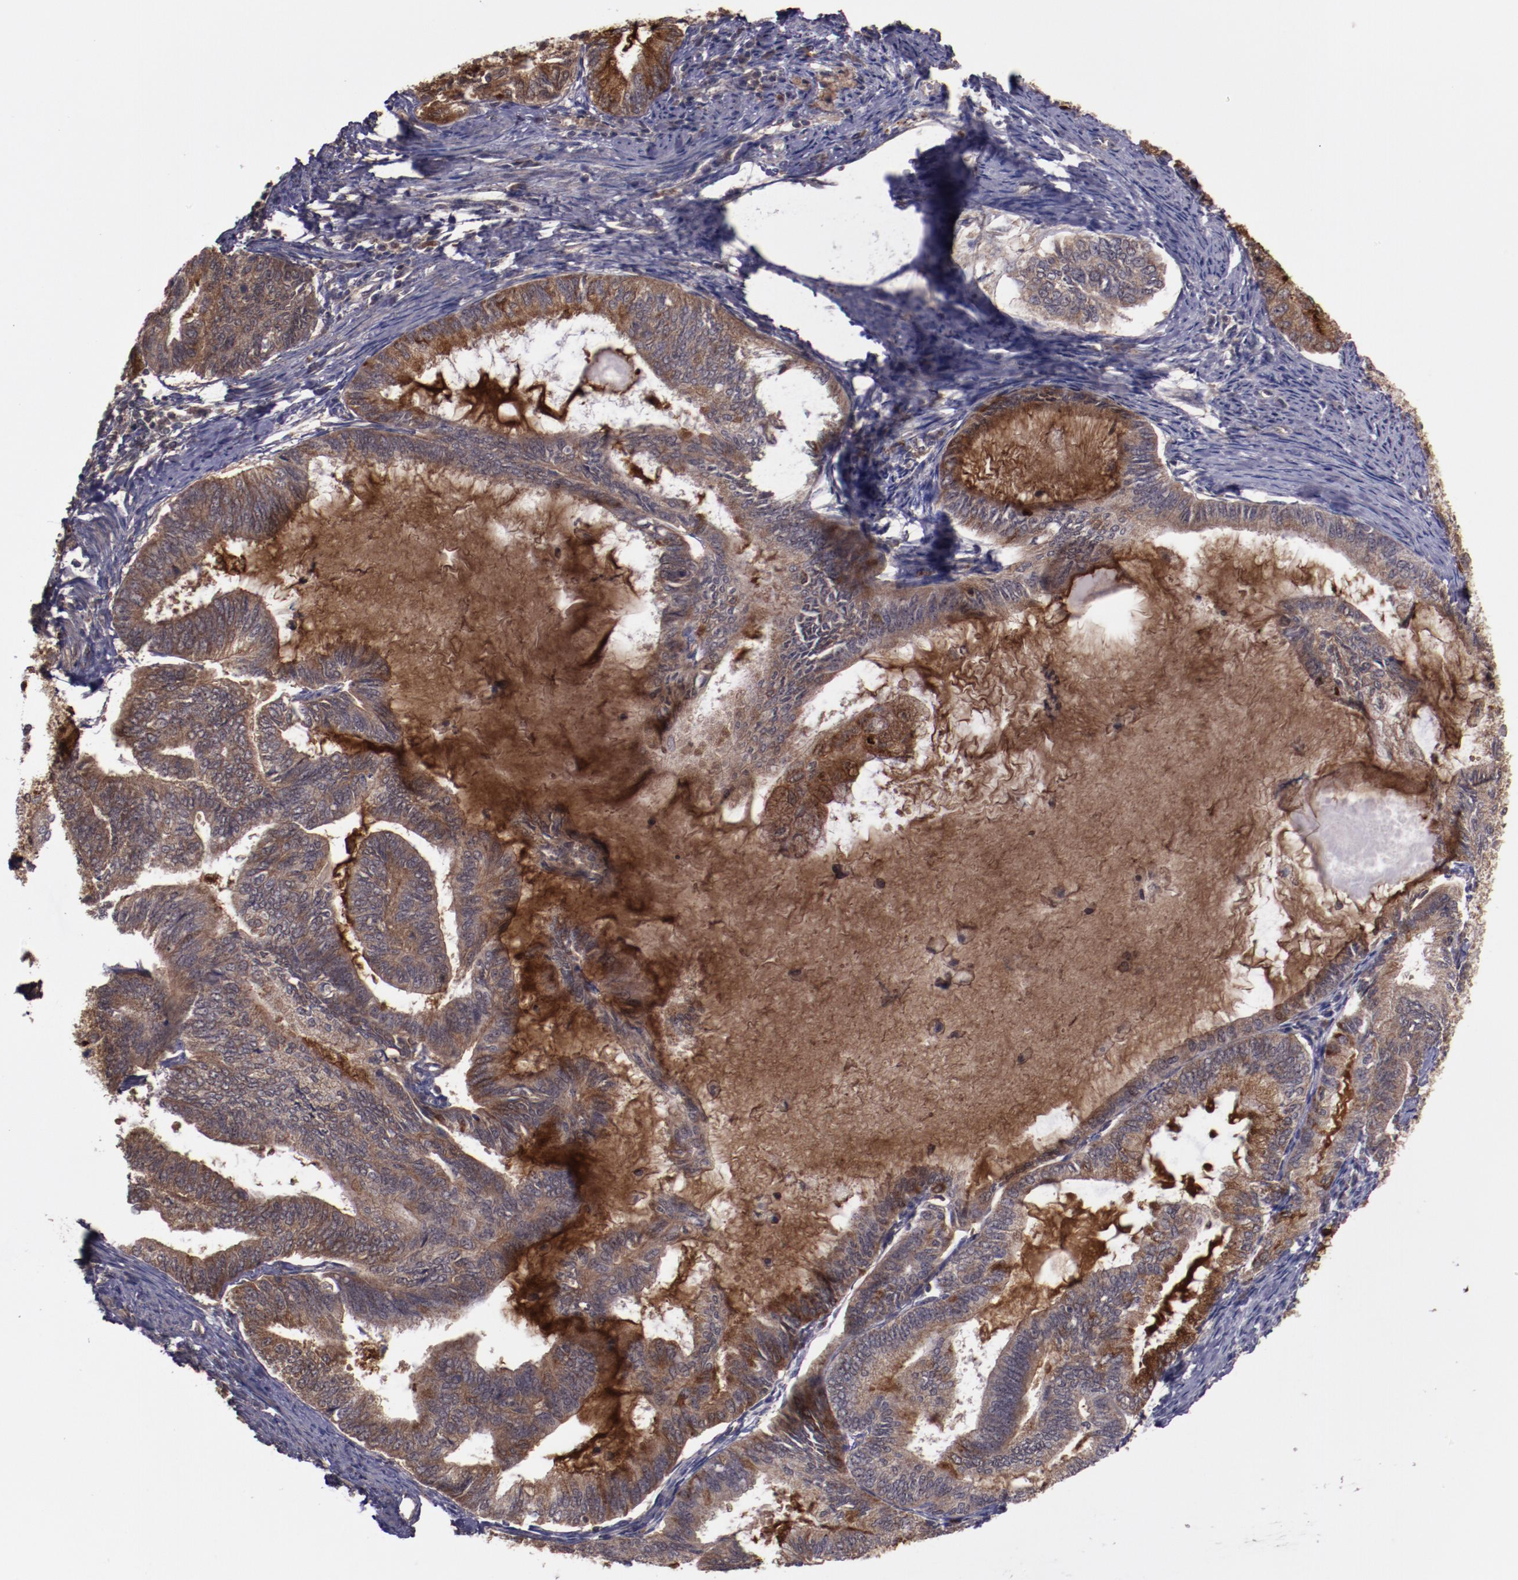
{"staining": {"intensity": "moderate", "quantity": ">75%", "location": "cytoplasmic/membranous"}, "tissue": "endometrial cancer", "cell_type": "Tumor cells", "image_type": "cancer", "snomed": [{"axis": "morphology", "description": "Adenocarcinoma, NOS"}, {"axis": "topography", "description": "Endometrium"}], "caption": "The immunohistochemical stain labels moderate cytoplasmic/membranous positivity in tumor cells of endometrial cancer (adenocarcinoma) tissue. Immunohistochemistry stains the protein in brown and the nuclei are stained blue.", "gene": "FTSJ1", "patient": {"sex": "female", "age": 86}}